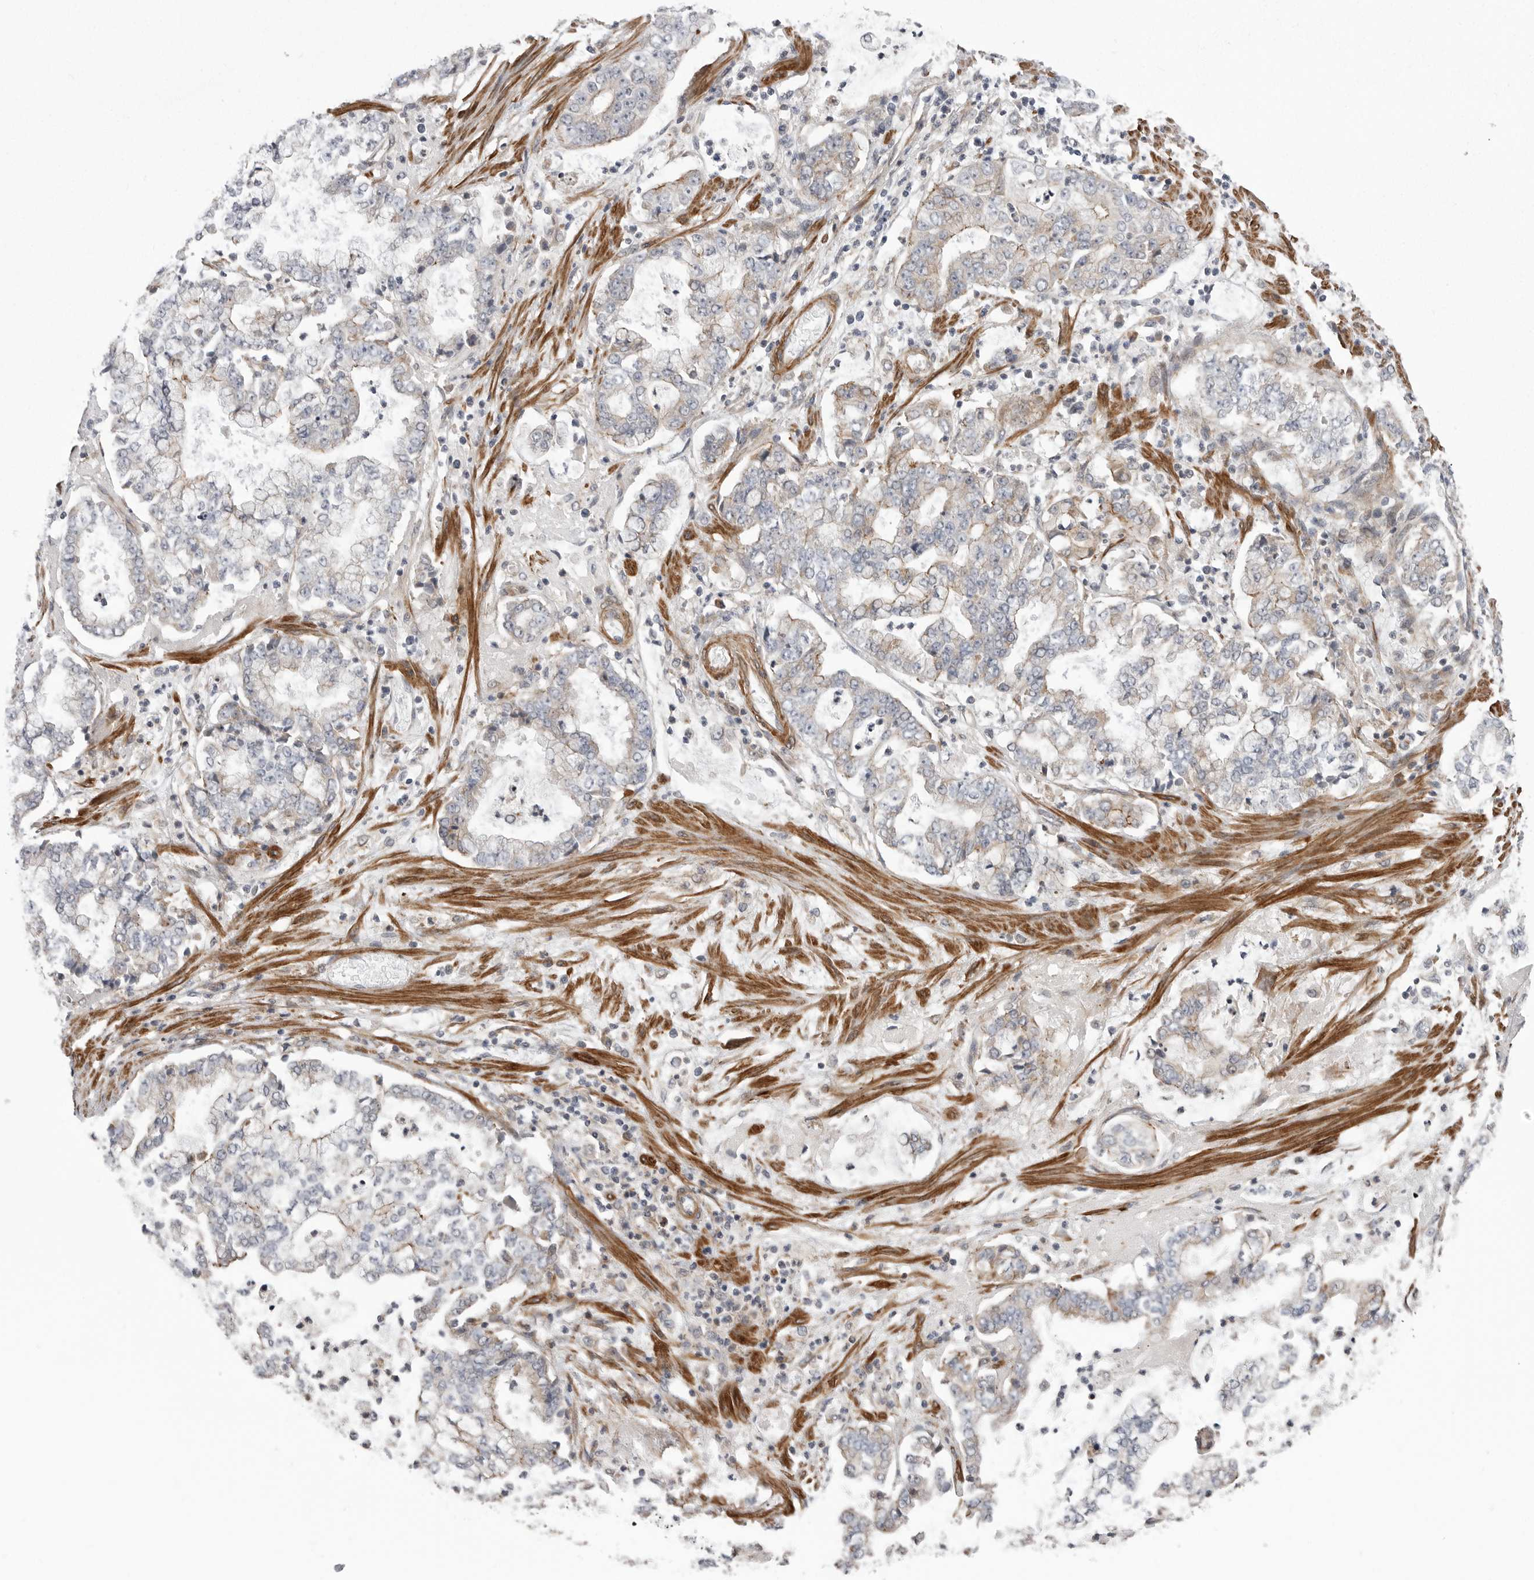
{"staining": {"intensity": "weak", "quantity": "<25%", "location": "cytoplasmic/membranous"}, "tissue": "stomach cancer", "cell_type": "Tumor cells", "image_type": "cancer", "snomed": [{"axis": "morphology", "description": "Adenocarcinoma, NOS"}, {"axis": "topography", "description": "Stomach"}], "caption": "There is no significant staining in tumor cells of stomach adenocarcinoma.", "gene": "SCP2", "patient": {"sex": "male", "age": 76}}